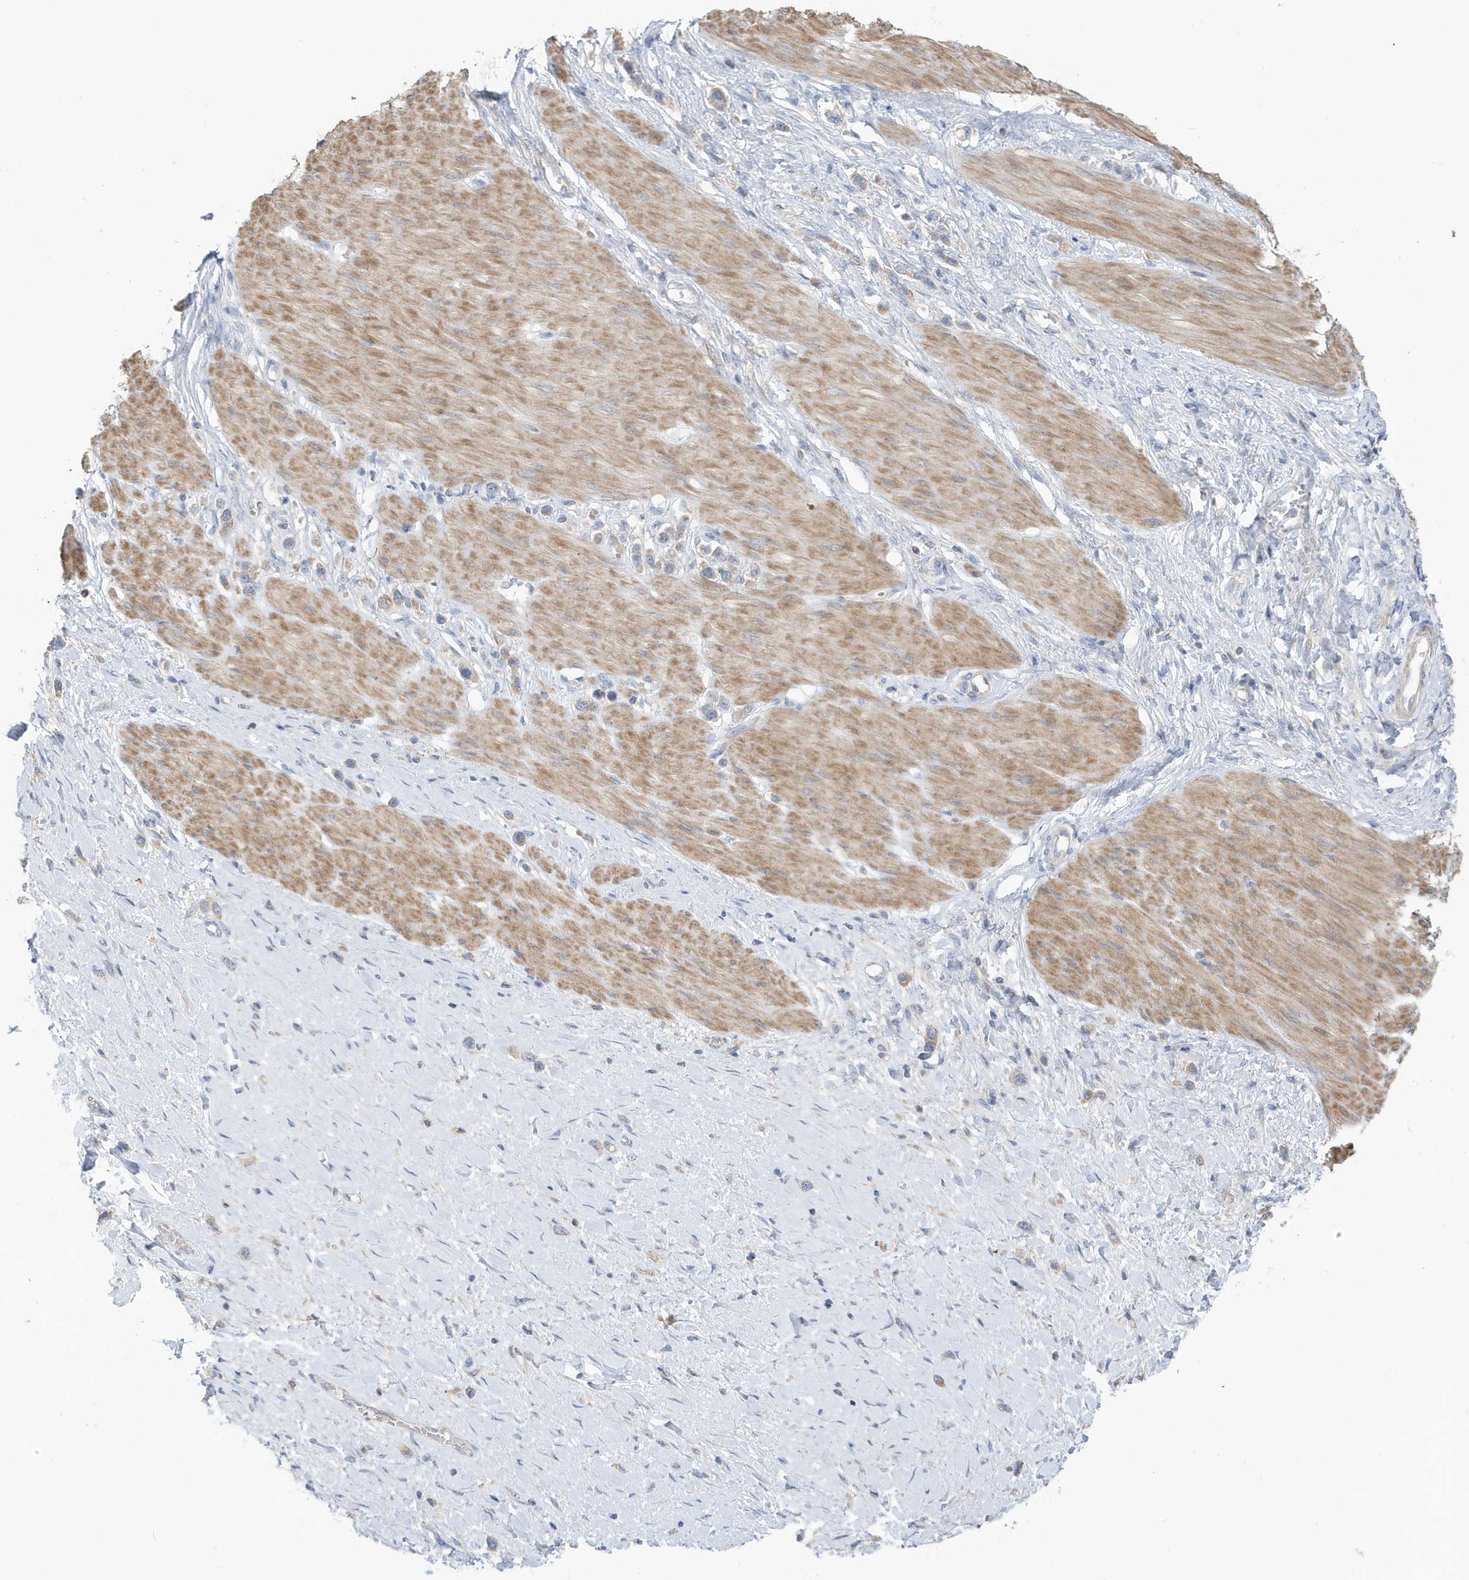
{"staining": {"intensity": "weak", "quantity": "<25%", "location": "cytoplasmic/membranous"}, "tissue": "stomach cancer", "cell_type": "Tumor cells", "image_type": "cancer", "snomed": [{"axis": "morphology", "description": "Adenocarcinoma, NOS"}, {"axis": "topography", "description": "Stomach"}], "caption": "IHC of stomach cancer shows no staining in tumor cells.", "gene": "ATP13A5", "patient": {"sex": "female", "age": 65}}